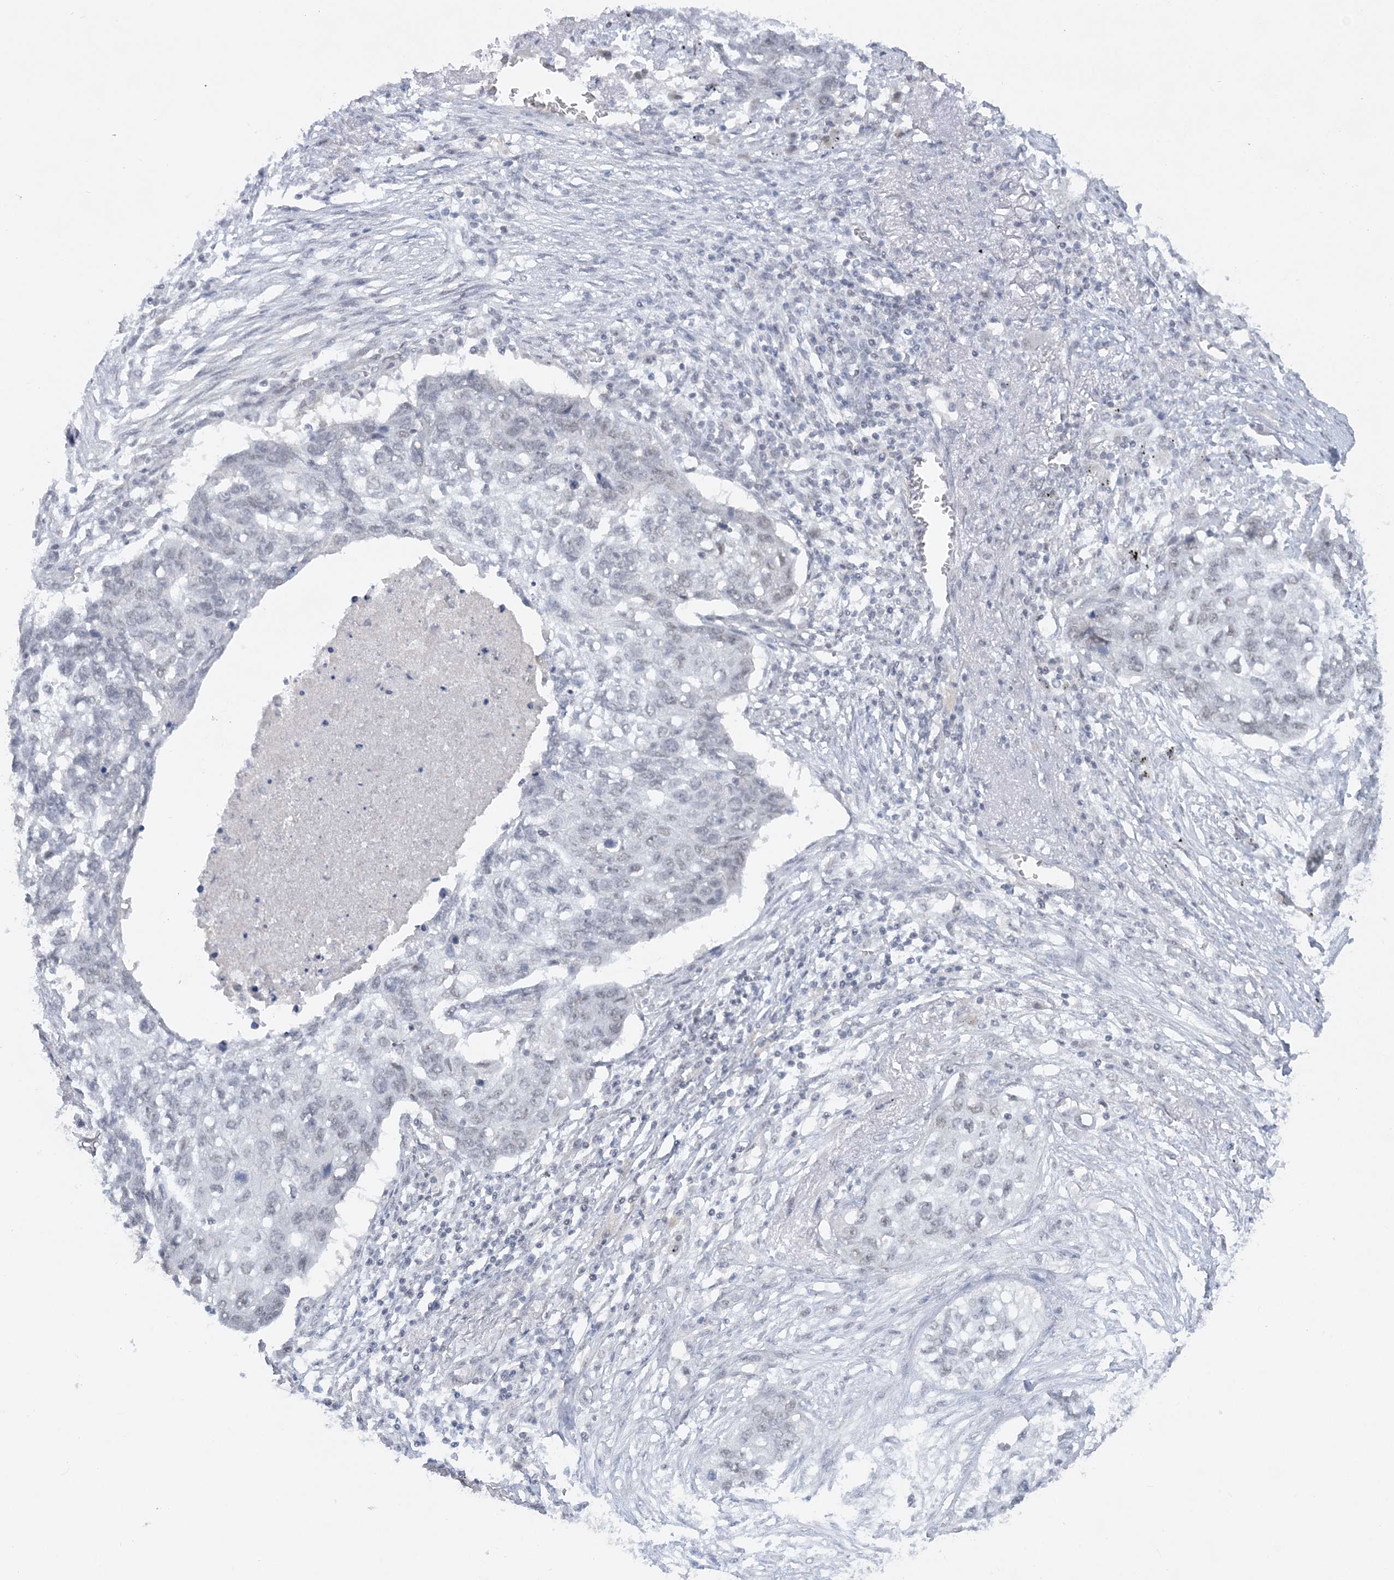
{"staining": {"intensity": "negative", "quantity": "none", "location": "none"}, "tissue": "lung cancer", "cell_type": "Tumor cells", "image_type": "cancer", "snomed": [{"axis": "morphology", "description": "Squamous cell carcinoma, NOS"}, {"axis": "topography", "description": "Lung"}], "caption": "Protein analysis of squamous cell carcinoma (lung) shows no significant positivity in tumor cells.", "gene": "KMT2D", "patient": {"sex": "female", "age": 63}}